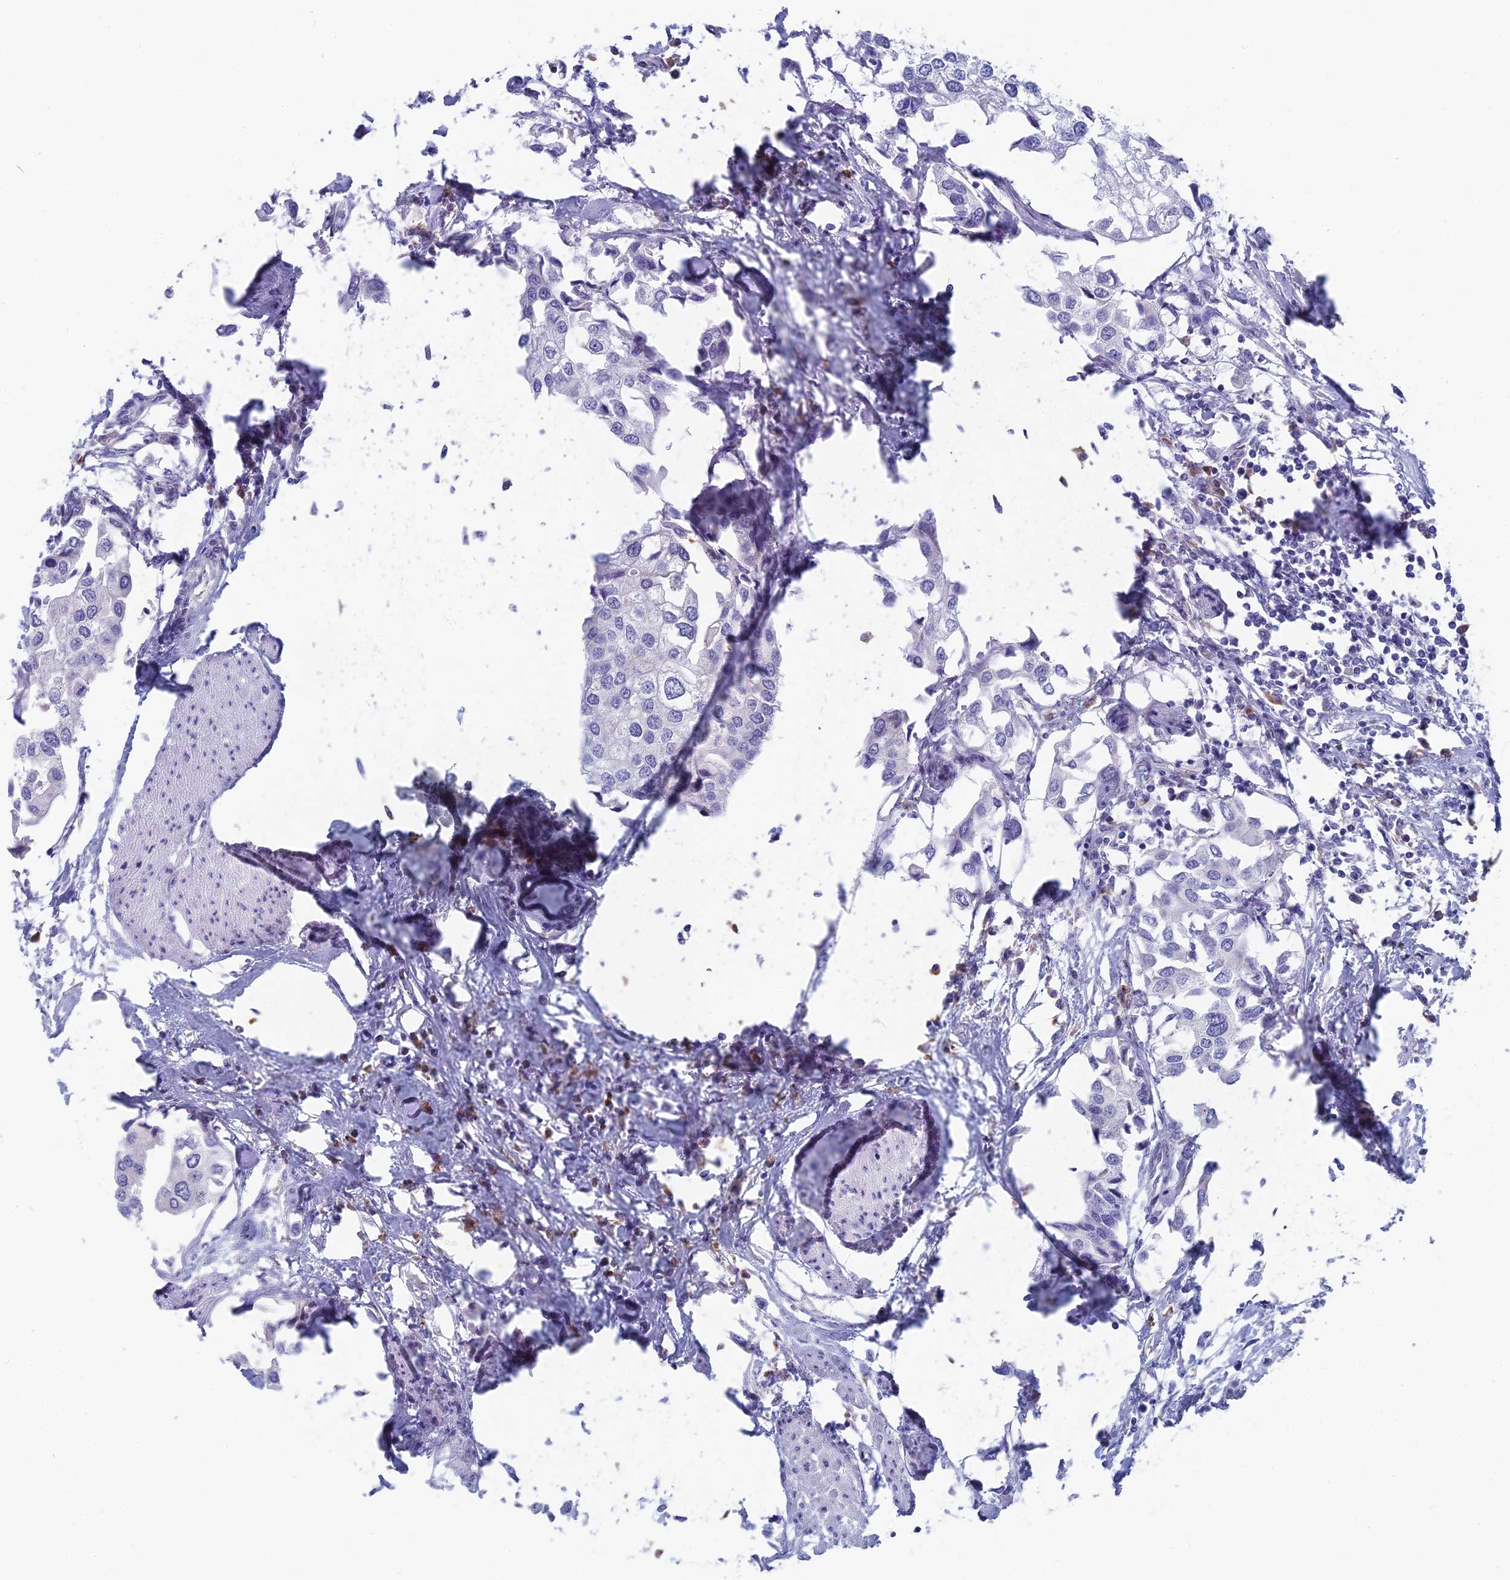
{"staining": {"intensity": "negative", "quantity": "none", "location": "none"}, "tissue": "urothelial cancer", "cell_type": "Tumor cells", "image_type": "cancer", "snomed": [{"axis": "morphology", "description": "Urothelial carcinoma, High grade"}, {"axis": "topography", "description": "Urinary bladder"}], "caption": "This is a micrograph of immunohistochemistry staining of urothelial carcinoma (high-grade), which shows no positivity in tumor cells.", "gene": "MRI1", "patient": {"sex": "male", "age": 64}}